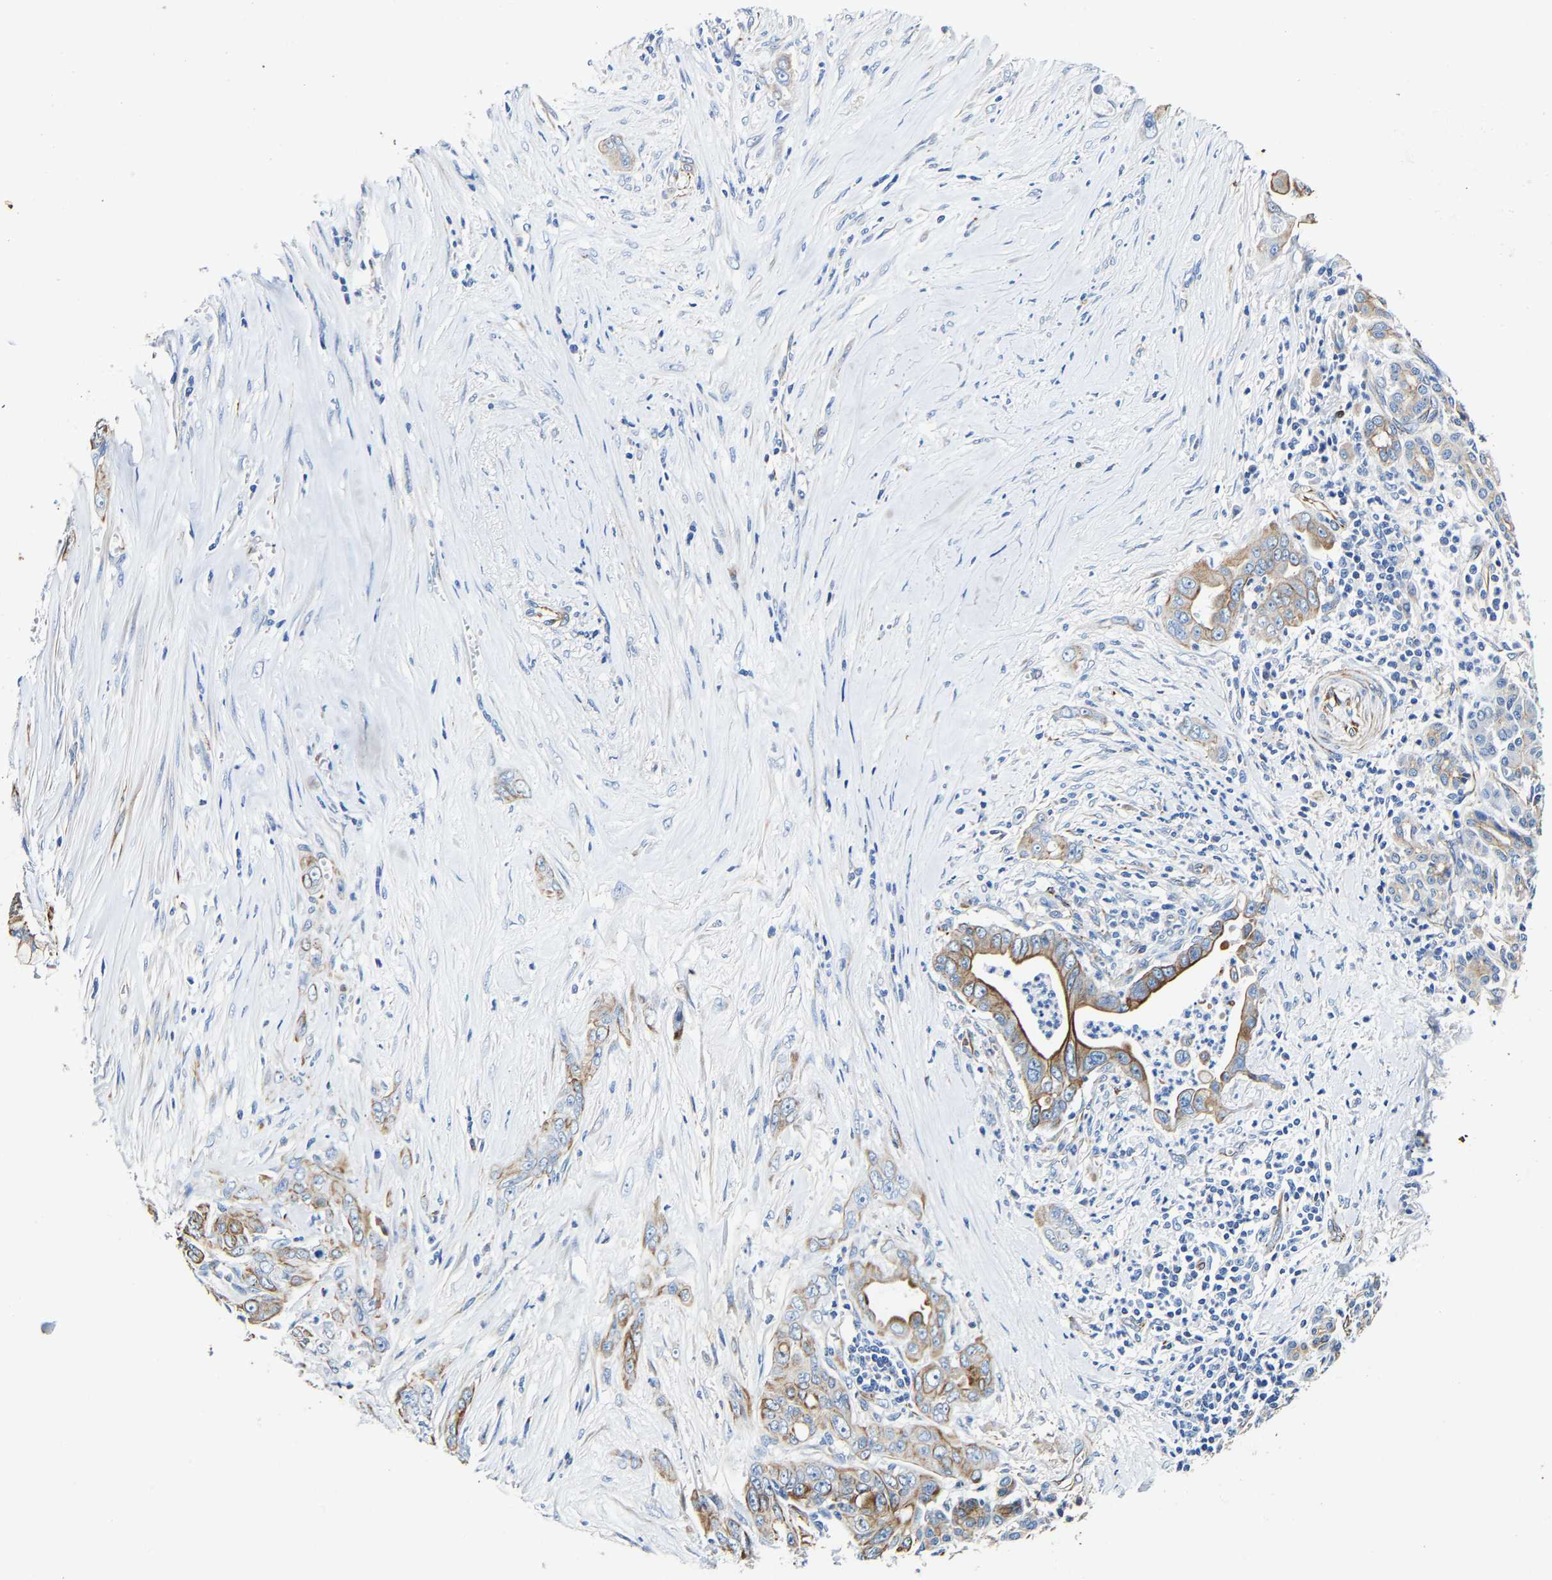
{"staining": {"intensity": "moderate", "quantity": ">75%", "location": "cytoplasmic/membranous"}, "tissue": "pancreatic cancer", "cell_type": "Tumor cells", "image_type": "cancer", "snomed": [{"axis": "morphology", "description": "Adenocarcinoma, NOS"}, {"axis": "topography", "description": "Pancreas"}], "caption": "Tumor cells reveal moderate cytoplasmic/membranous positivity in about >75% of cells in pancreatic cancer (adenocarcinoma).", "gene": "MMEL1", "patient": {"sex": "male", "age": 59}}